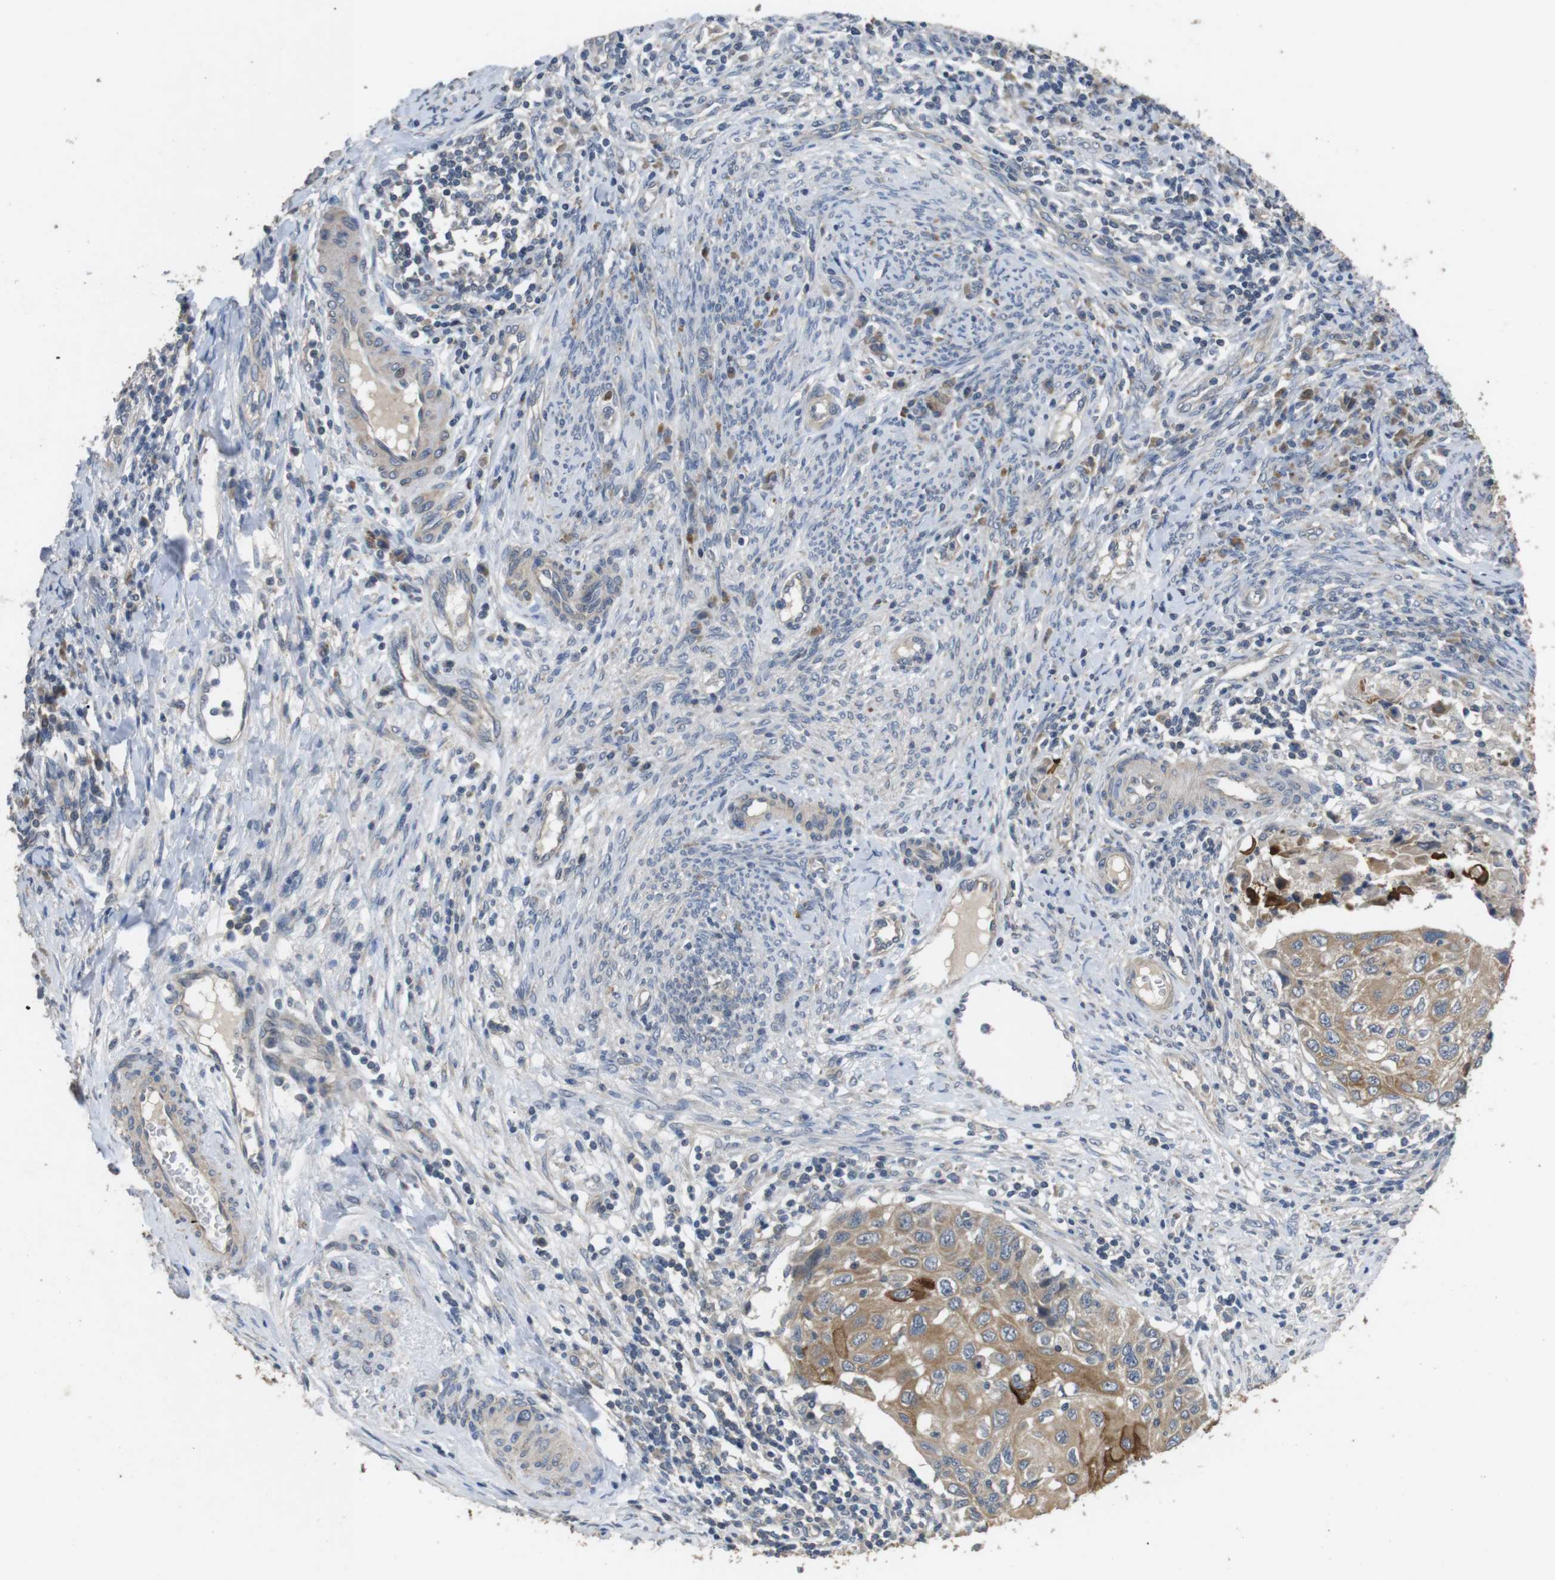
{"staining": {"intensity": "moderate", "quantity": ">75%", "location": "cytoplasmic/membranous"}, "tissue": "cervical cancer", "cell_type": "Tumor cells", "image_type": "cancer", "snomed": [{"axis": "morphology", "description": "Squamous cell carcinoma, NOS"}, {"axis": "topography", "description": "Cervix"}], "caption": "Protein analysis of squamous cell carcinoma (cervical) tissue reveals moderate cytoplasmic/membranous staining in approximately >75% of tumor cells.", "gene": "ADGRL3", "patient": {"sex": "female", "age": 70}}